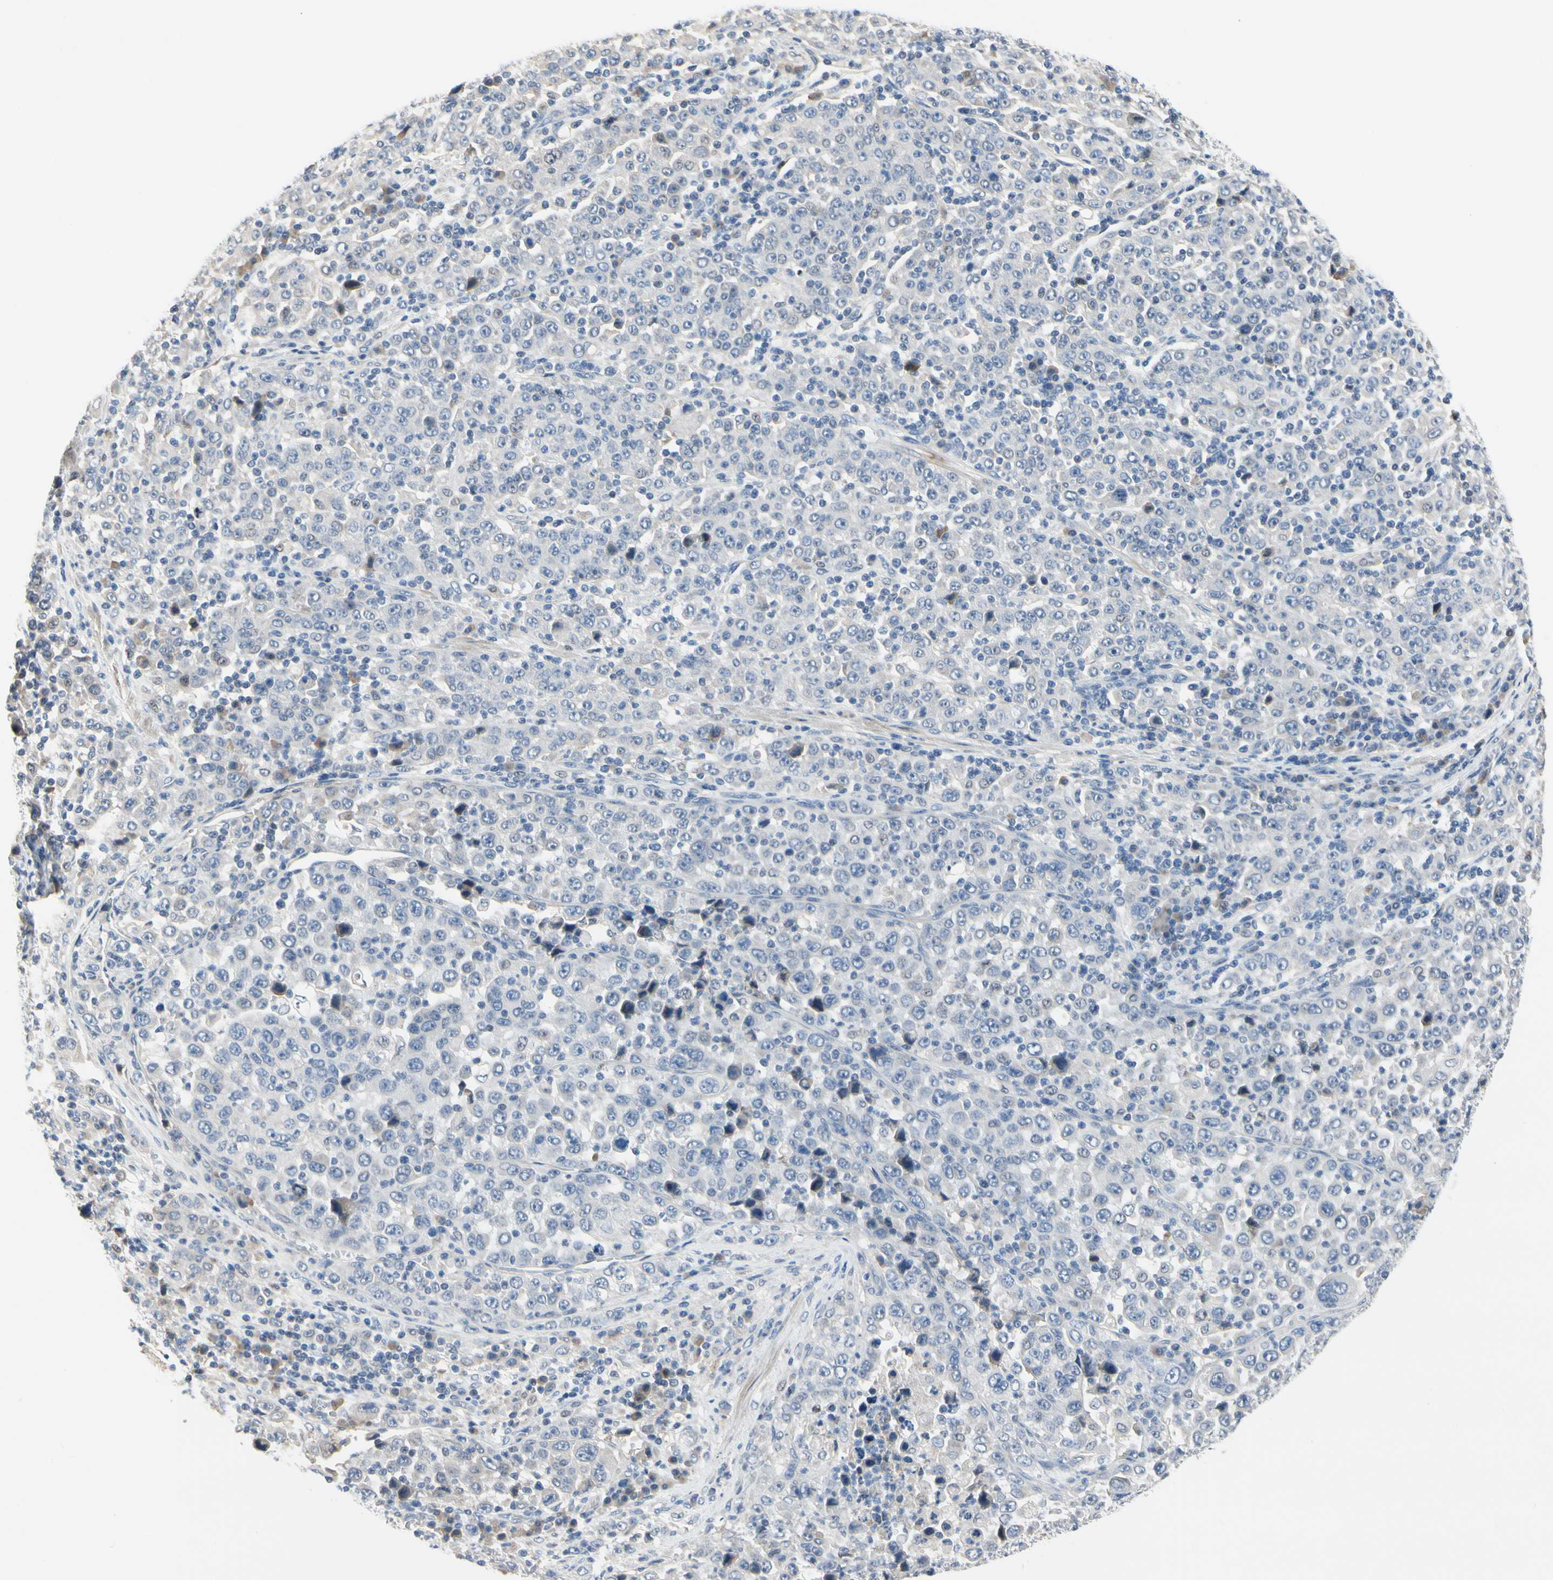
{"staining": {"intensity": "negative", "quantity": "none", "location": "none"}, "tissue": "stomach cancer", "cell_type": "Tumor cells", "image_type": "cancer", "snomed": [{"axis": "morphology", "description": "Normal tissue, NOS"}, {"axis": "morphology", "description": "Adenocarcinoma, NOS"}, {"axis": "topography", "description": "Stomach, upper"}, {"axis": "topography", "description": "Stomach"}], "caption": "Photomicrograph shows no protein expression in tumor cells of stomach cancer tissue.", "gene": "ECRG4", "patient": {"sex": "male", "age": 59}}